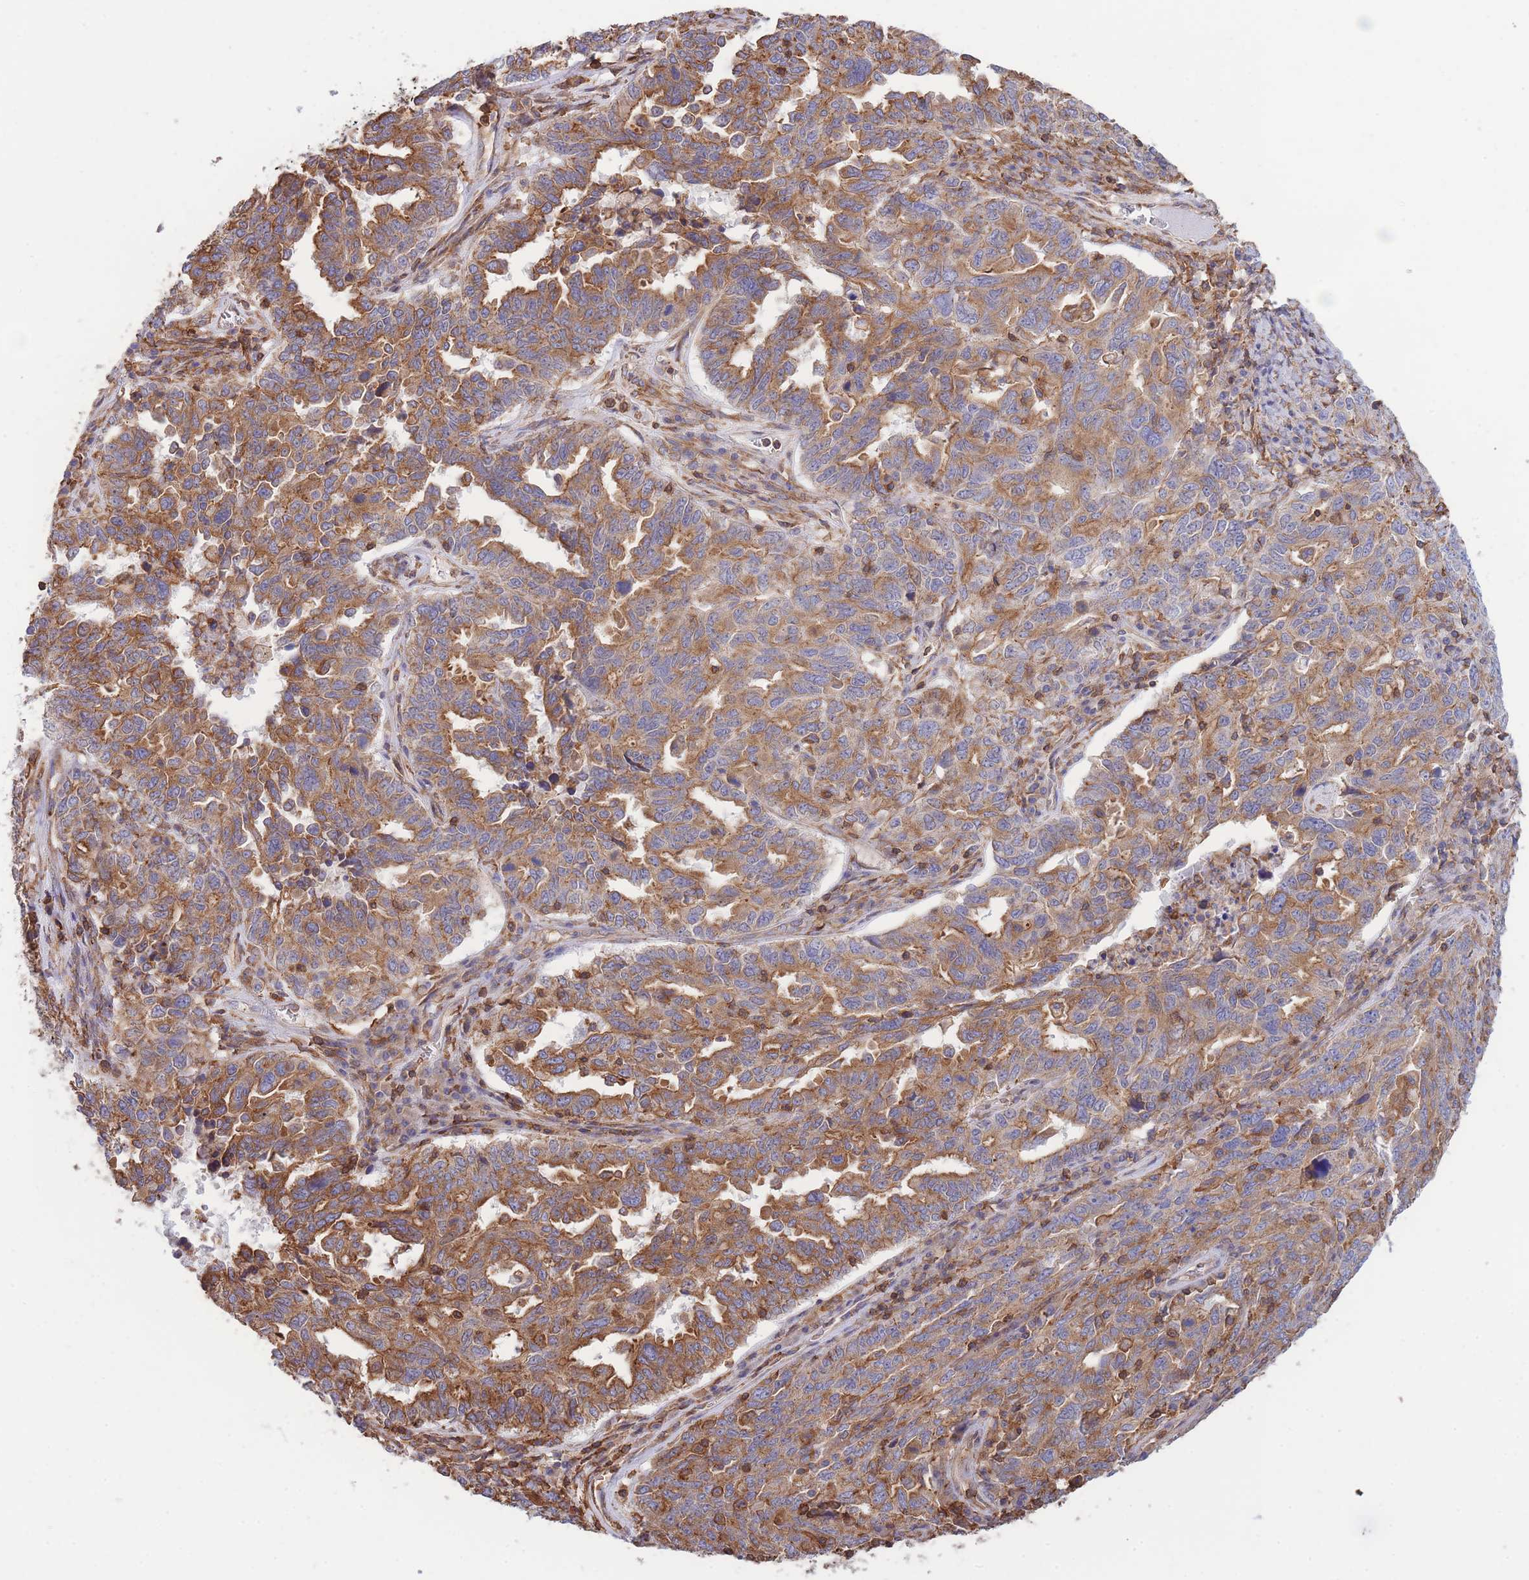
{"staining": {"intensity": "moderate", "quantity": ">75%", "location": "cytoplasmic/membranous"}, "tissue": "ovarian cancer", "cell_type": "Tumor cells", "image_type": "cancer", "snomed": [{"axis": "morphology", "description": "Carcinoma, endometroid"}, {"axis": "topography", "description": "Ovary"}], "caption": "A micrograph of ovarian endometroid carcinoma stained for a protein shows moderate cytoplasmic/membranous brown staining in tumor cells. (brown staining indicates protein expression, while blue staining denotes nuclei).", "gene": "LRRN4CL", "patient": {"sex": "female", "age": 62}}